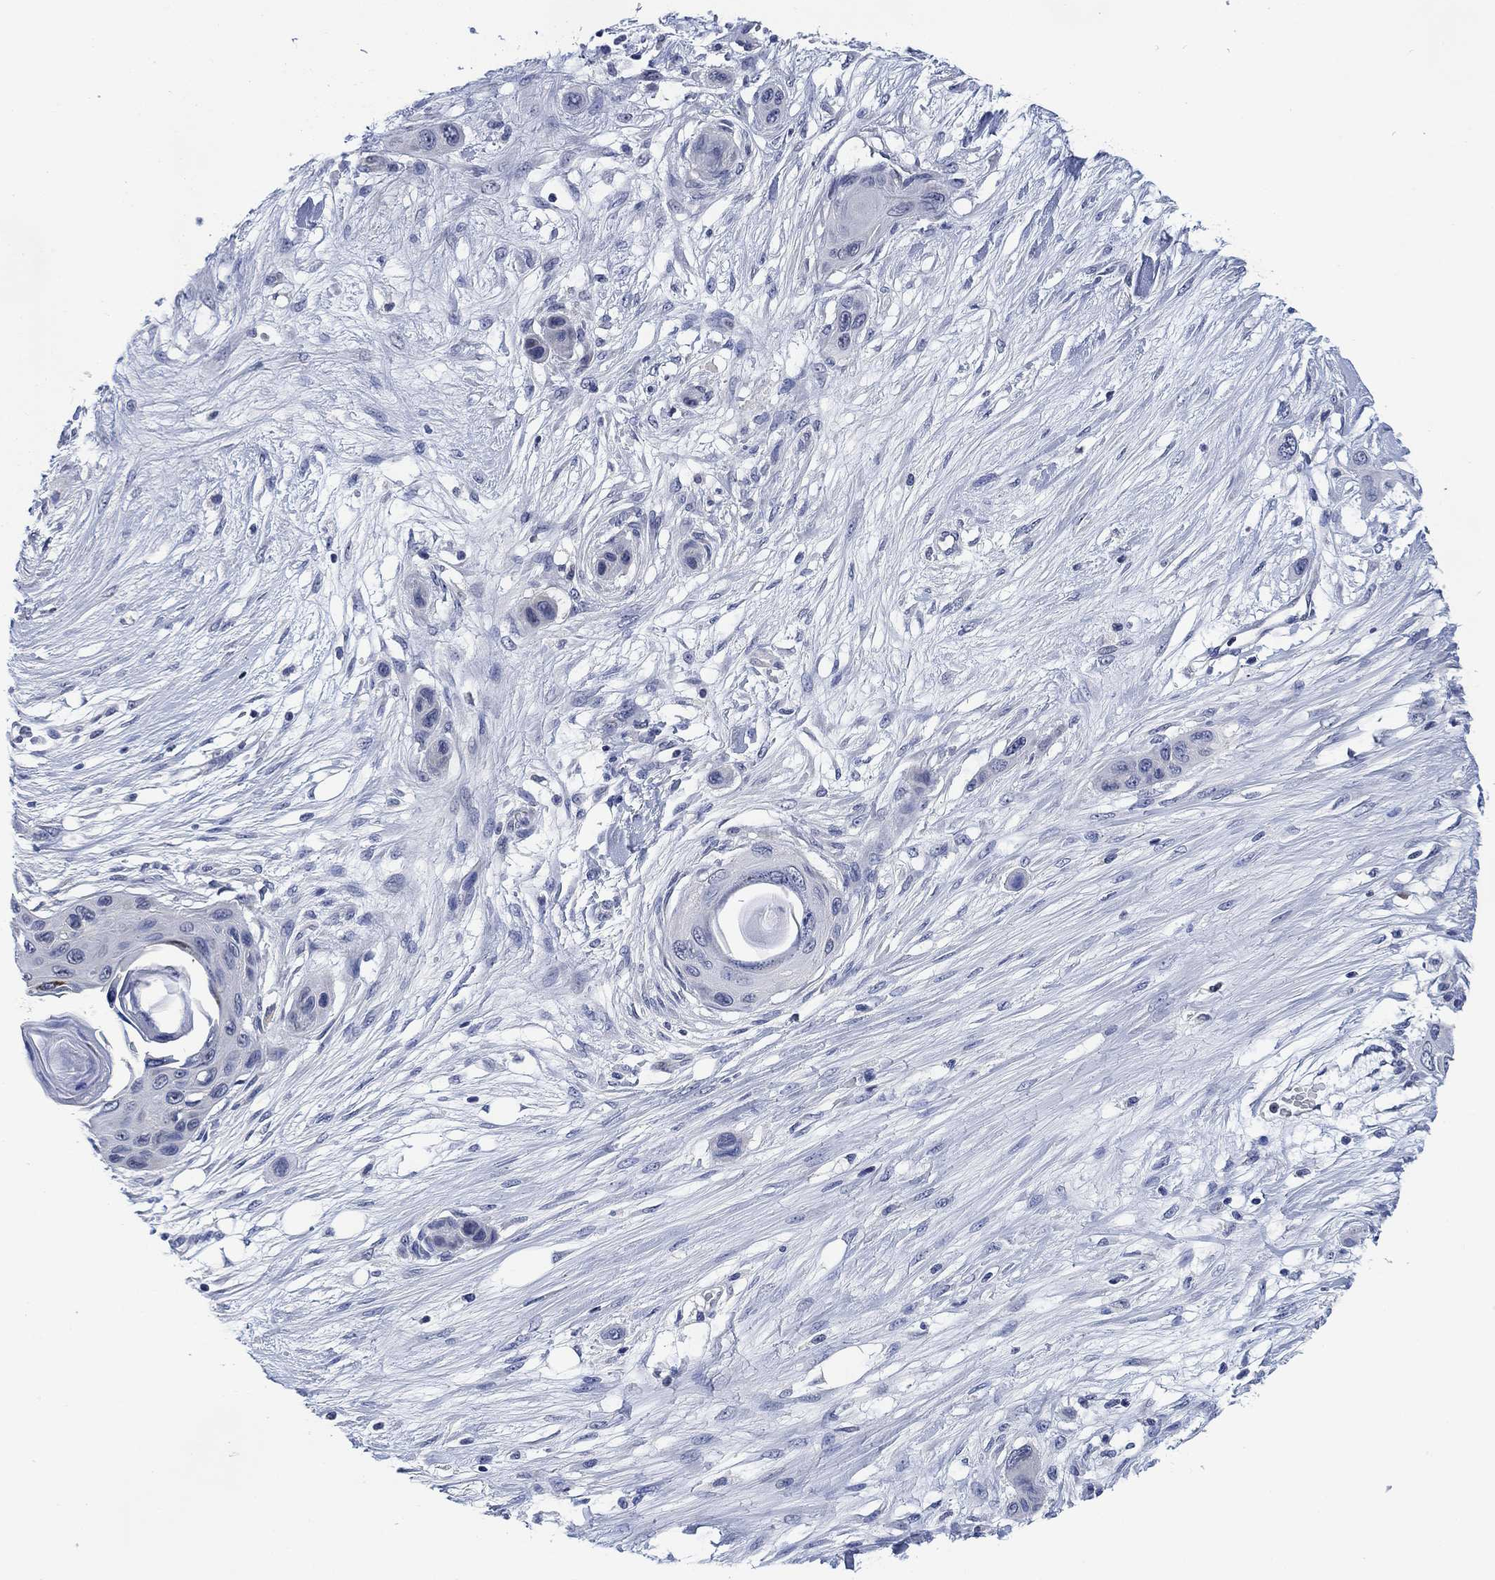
{"staining": {"intensity": "negative", "quantity": "none", "location": "none"}, "tissue": "skin cancer", "cell_type": "Tumor cells", "image_type": "cancer", "snomed": [{"axis": "morphology", "description": "Squamous cell carcinoma, NOS"}, {"axis": "topography", "description": "Skin"}], "caption": "Tumor cells show no significant protein expression in squamous cell carcinoma (skin). (Stains: DAB immunohistochemistry with hematoxylin counter stain, Microscopy: brightfield microscopy at high magnification).", "gene": "DAZL", "patient": {"sex": "male", "age": 79}}